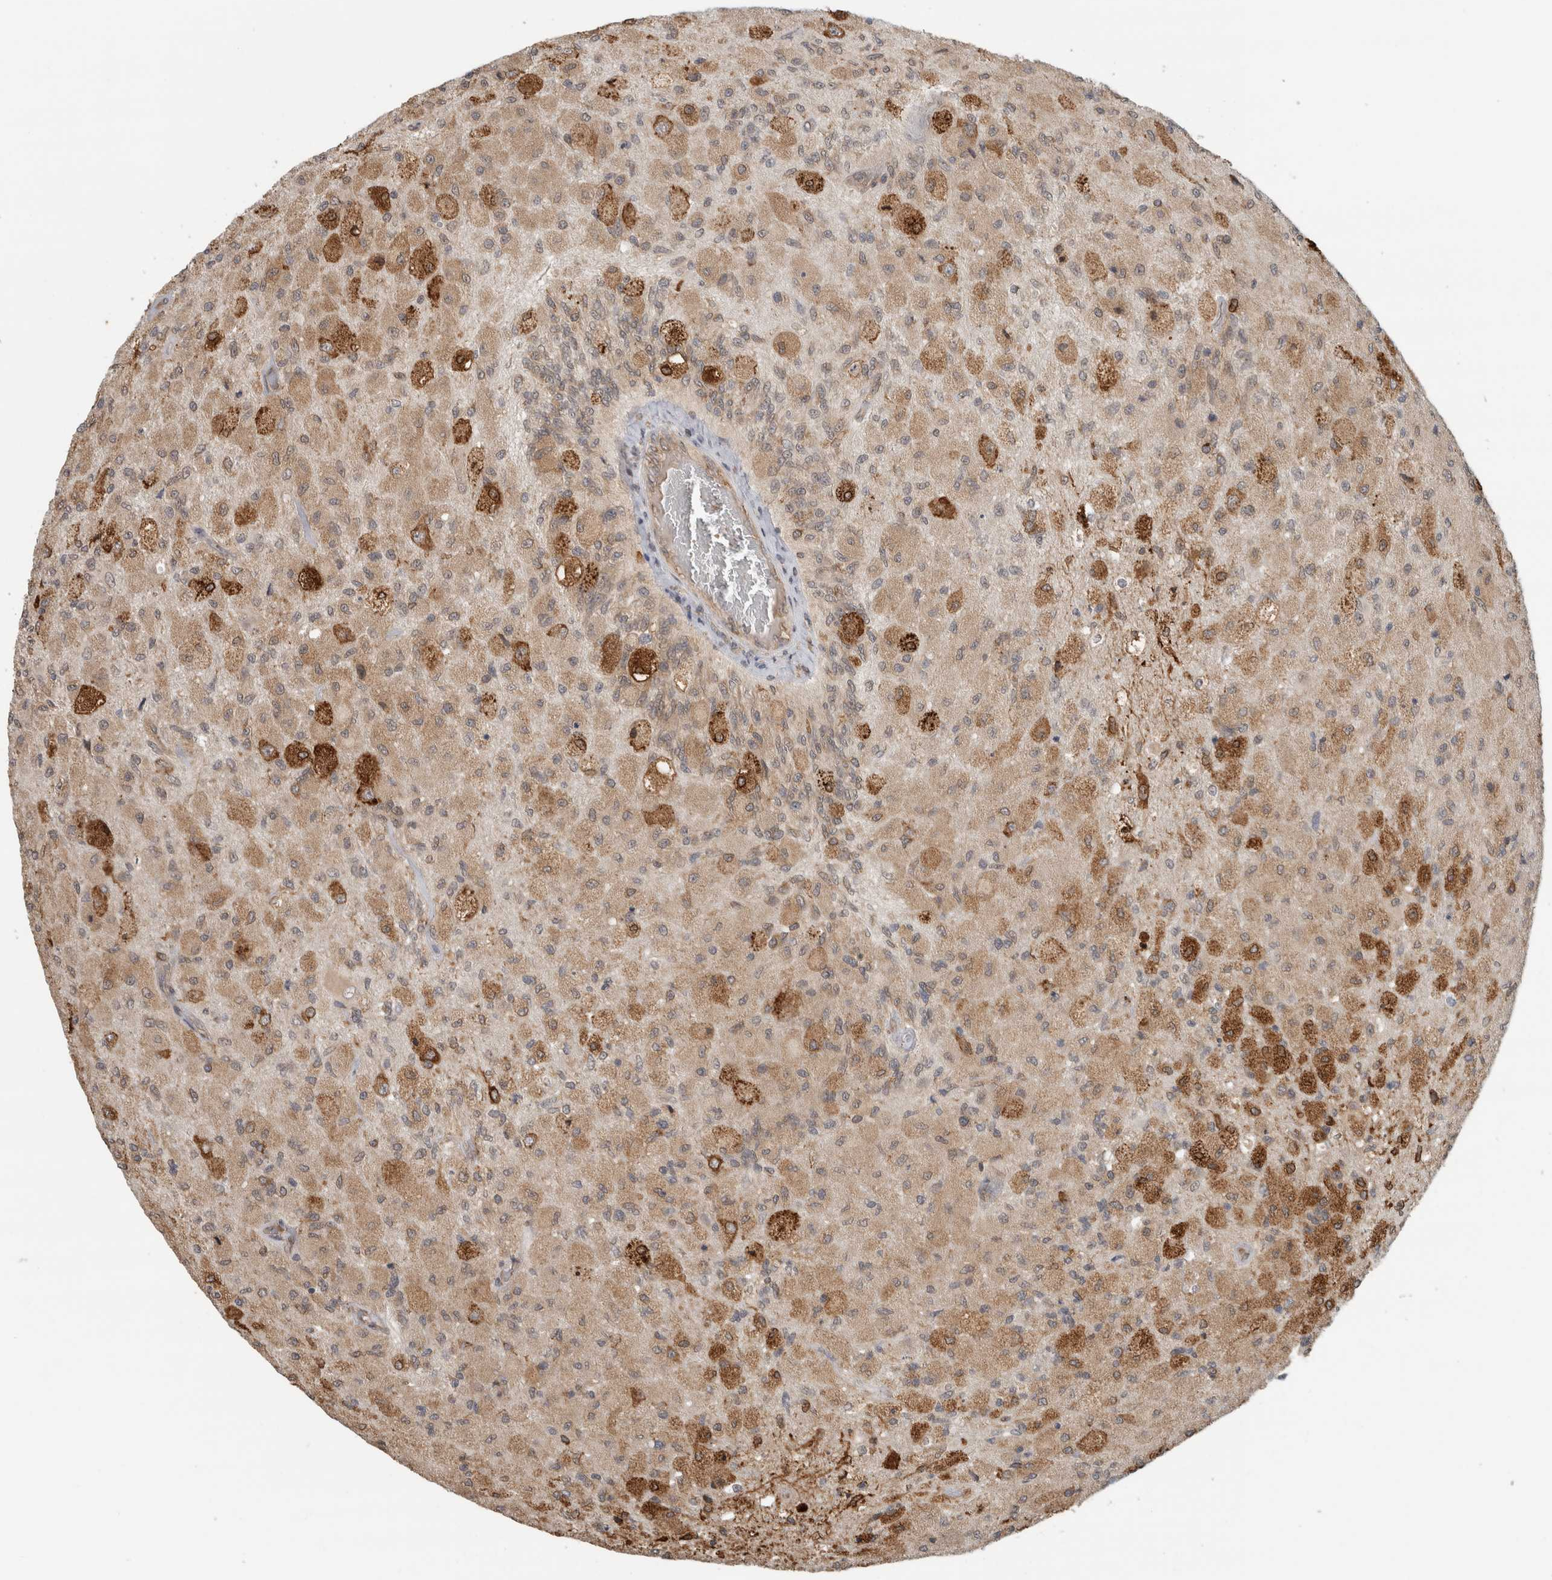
{"staining": {"intensity": "moderate", "quantity": ">75%", "location": "cytoplasmic/membranous"}, "tissue": "glioma", "cell_type": "Tumor cells", "image_type": "cancer", "snomed": [{"axis": "morphology", "description": "Normal tissue, NOS"}, {"axis": "morphology", "description": "Glioma, malignant, High grade"}, {"axis": "topography", "description": "Cerebral cortex"}], "caption": "Tumor cells demonstrate medium levels of moderate cytoplasmic/membranous expression in about >75% of cells in human malignant glioma (high-grade). (DAB (3,3'-diaminobenzidine) = brown stain, brightfield microscopy at high magnification).", "gene": "MS4A7", "patient": {"sex": "male", "age": 77}}